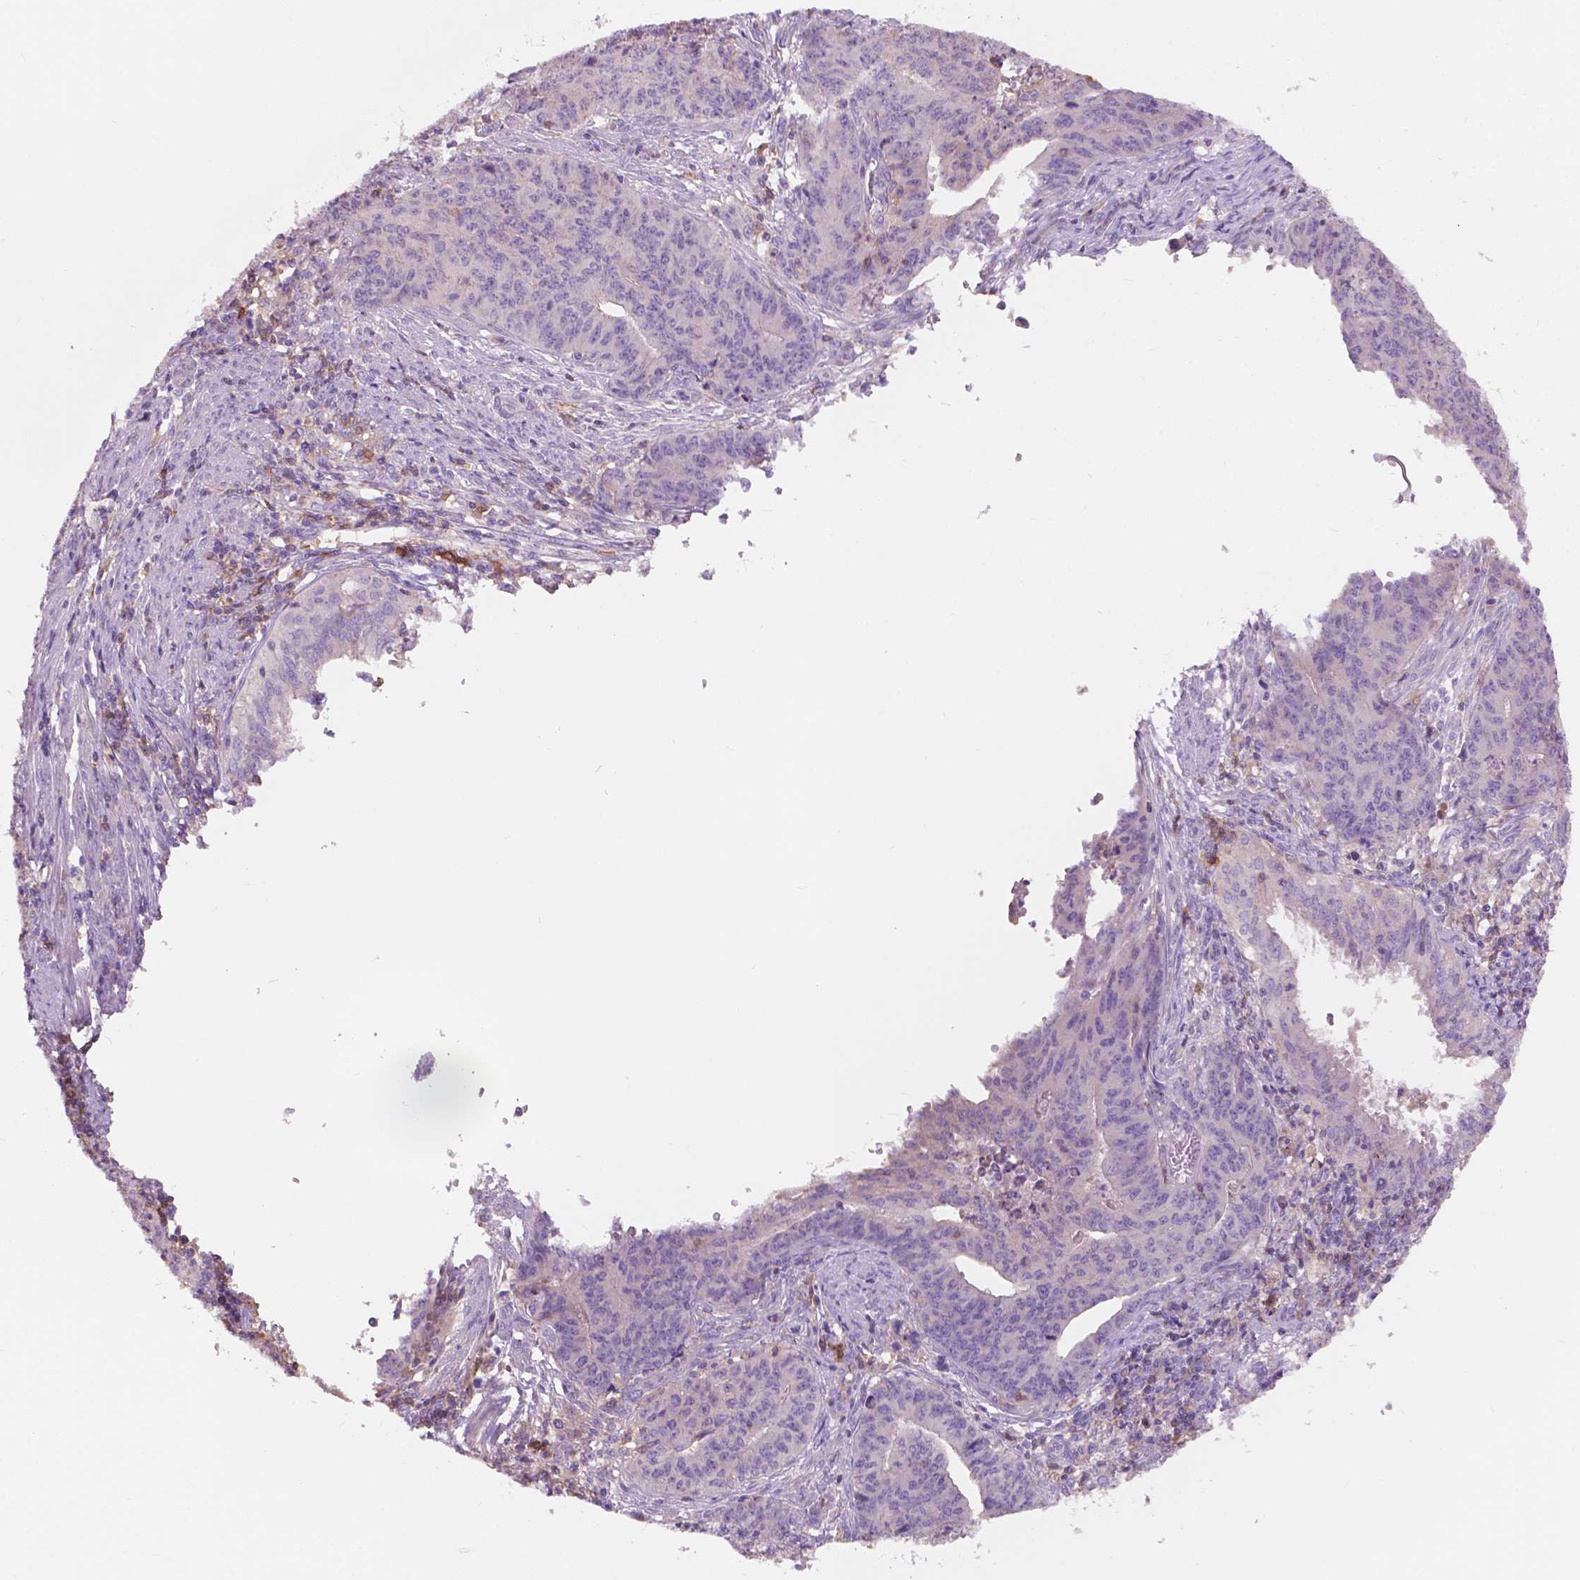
{"staining": {"intensity": "negative", "quantity": "none", "location": "none"}, "tissue": "endometrial cancer", "cell_type": "Tumor cells", "image_type": "cancer", "snomed": [{"axis": "morphology", "description": "Adenocarcinoma, NOS"}, {"axis": "topography", "description": "Endometrium"}], "caption": "Immunohistochemistry image of neoplastic tissue: endometrial cancer stained with DAB (3,3'-diaminobenzidine) exhibits no significant protein positivity in tumor cells. (Stains: DAB (3,3'-diaminobenzidine) IHC with hematoxylin counter stain, Microscopy: brightfield microscopy at high magnification).", "gene": "SEMA4A", "patient": {"sex": "female", "age": 59}}